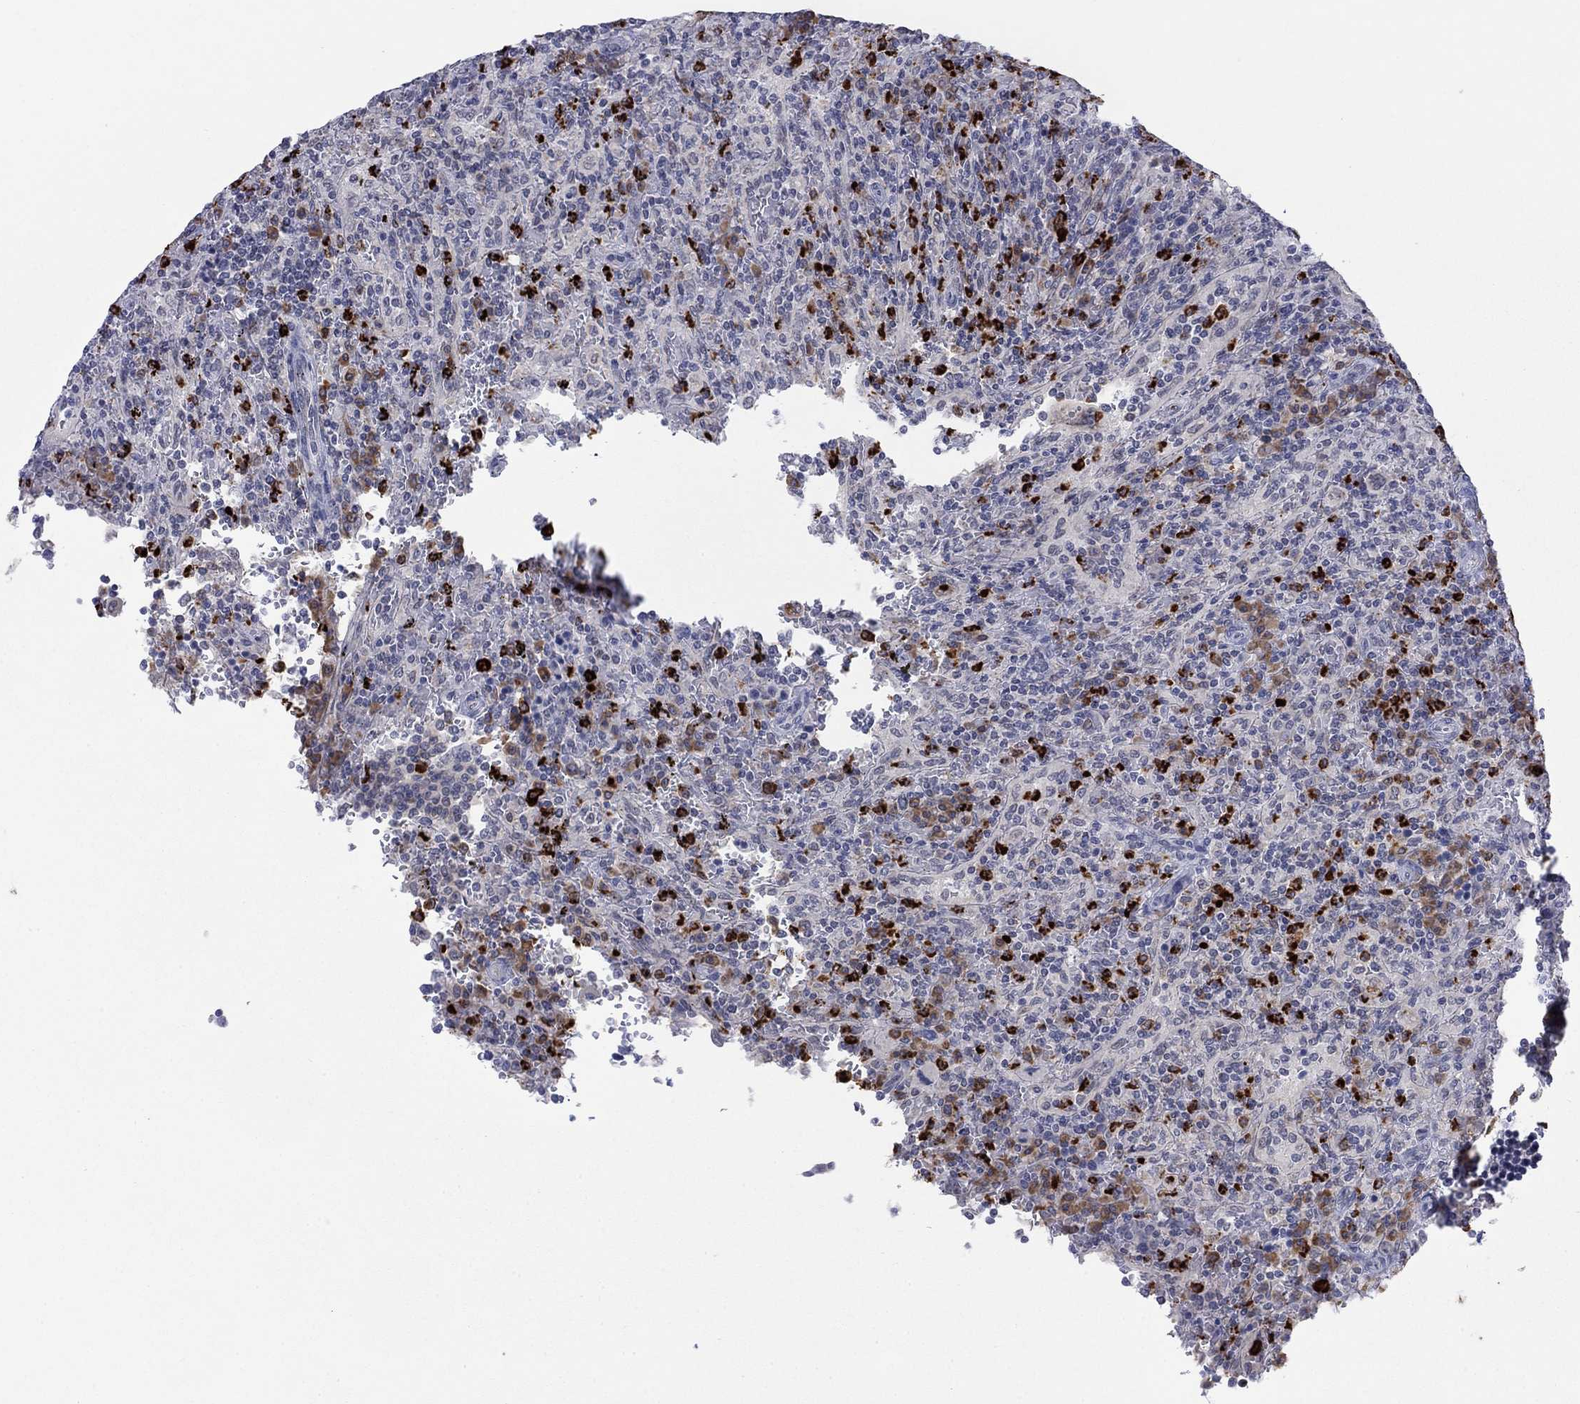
{"staining": {"intensity": "negative", "quantity": "none", "location": "none"}, "tissue": "lymphoma", "cell_type": "Tumor cells", "image_type": "cancer", "snomed": [{"axis": "morphology", "description": "Malignant lymphoma, non-Hodgkin's type, Low grade"}, {"axis": "topography", "description": "Spleen"}], "caption": "Human lymphoma stained for a protein using immunohistochemistry reveals no expression in tumor cells.", "gene": "MTRFR", "patient": {"sex": "male", "age": 62}}